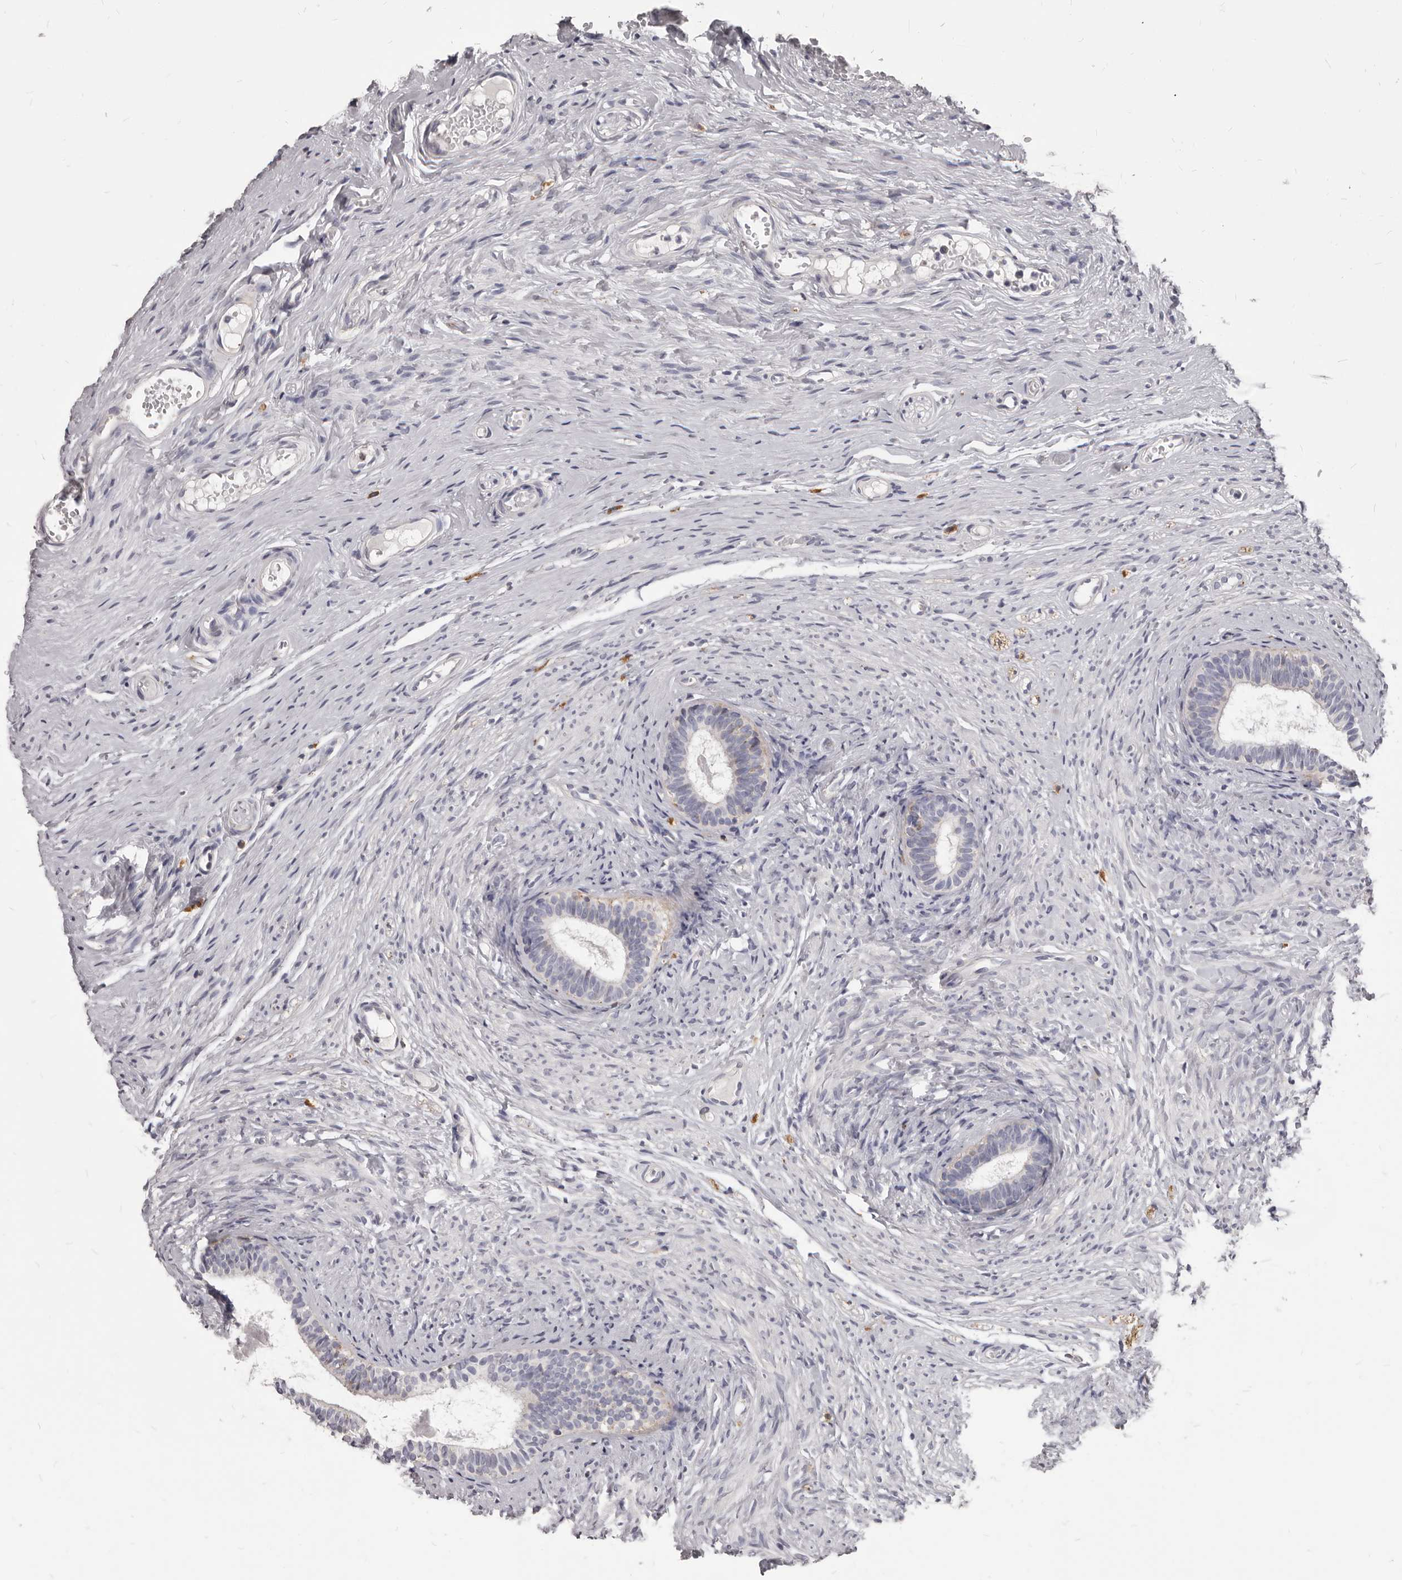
{"staining": {"intensity": "moderate", "quantity": "25%-75%", "location": "cytoplasmic/membranous"}, "tissue": "epididymis", "cell_type": "Glandular cells", "image_type": "normal", "snomed": [{"axis": "morphology", "description": "Normal tissue, NOS"}, {"axis": "topography", "description": "Epididymis"}], "caption": "Immunohistochemical staining of unremarkable epididymis exhibits medium levels of moderate cytoplasmic/membranous expression in about 25%-75% of glandular cells. Immunohistochemistry stains the protein of interest in brown and the nuclei are stained blue.", "gene": "PI4K2A", "patient": {"sex": "male", "age": 9}}